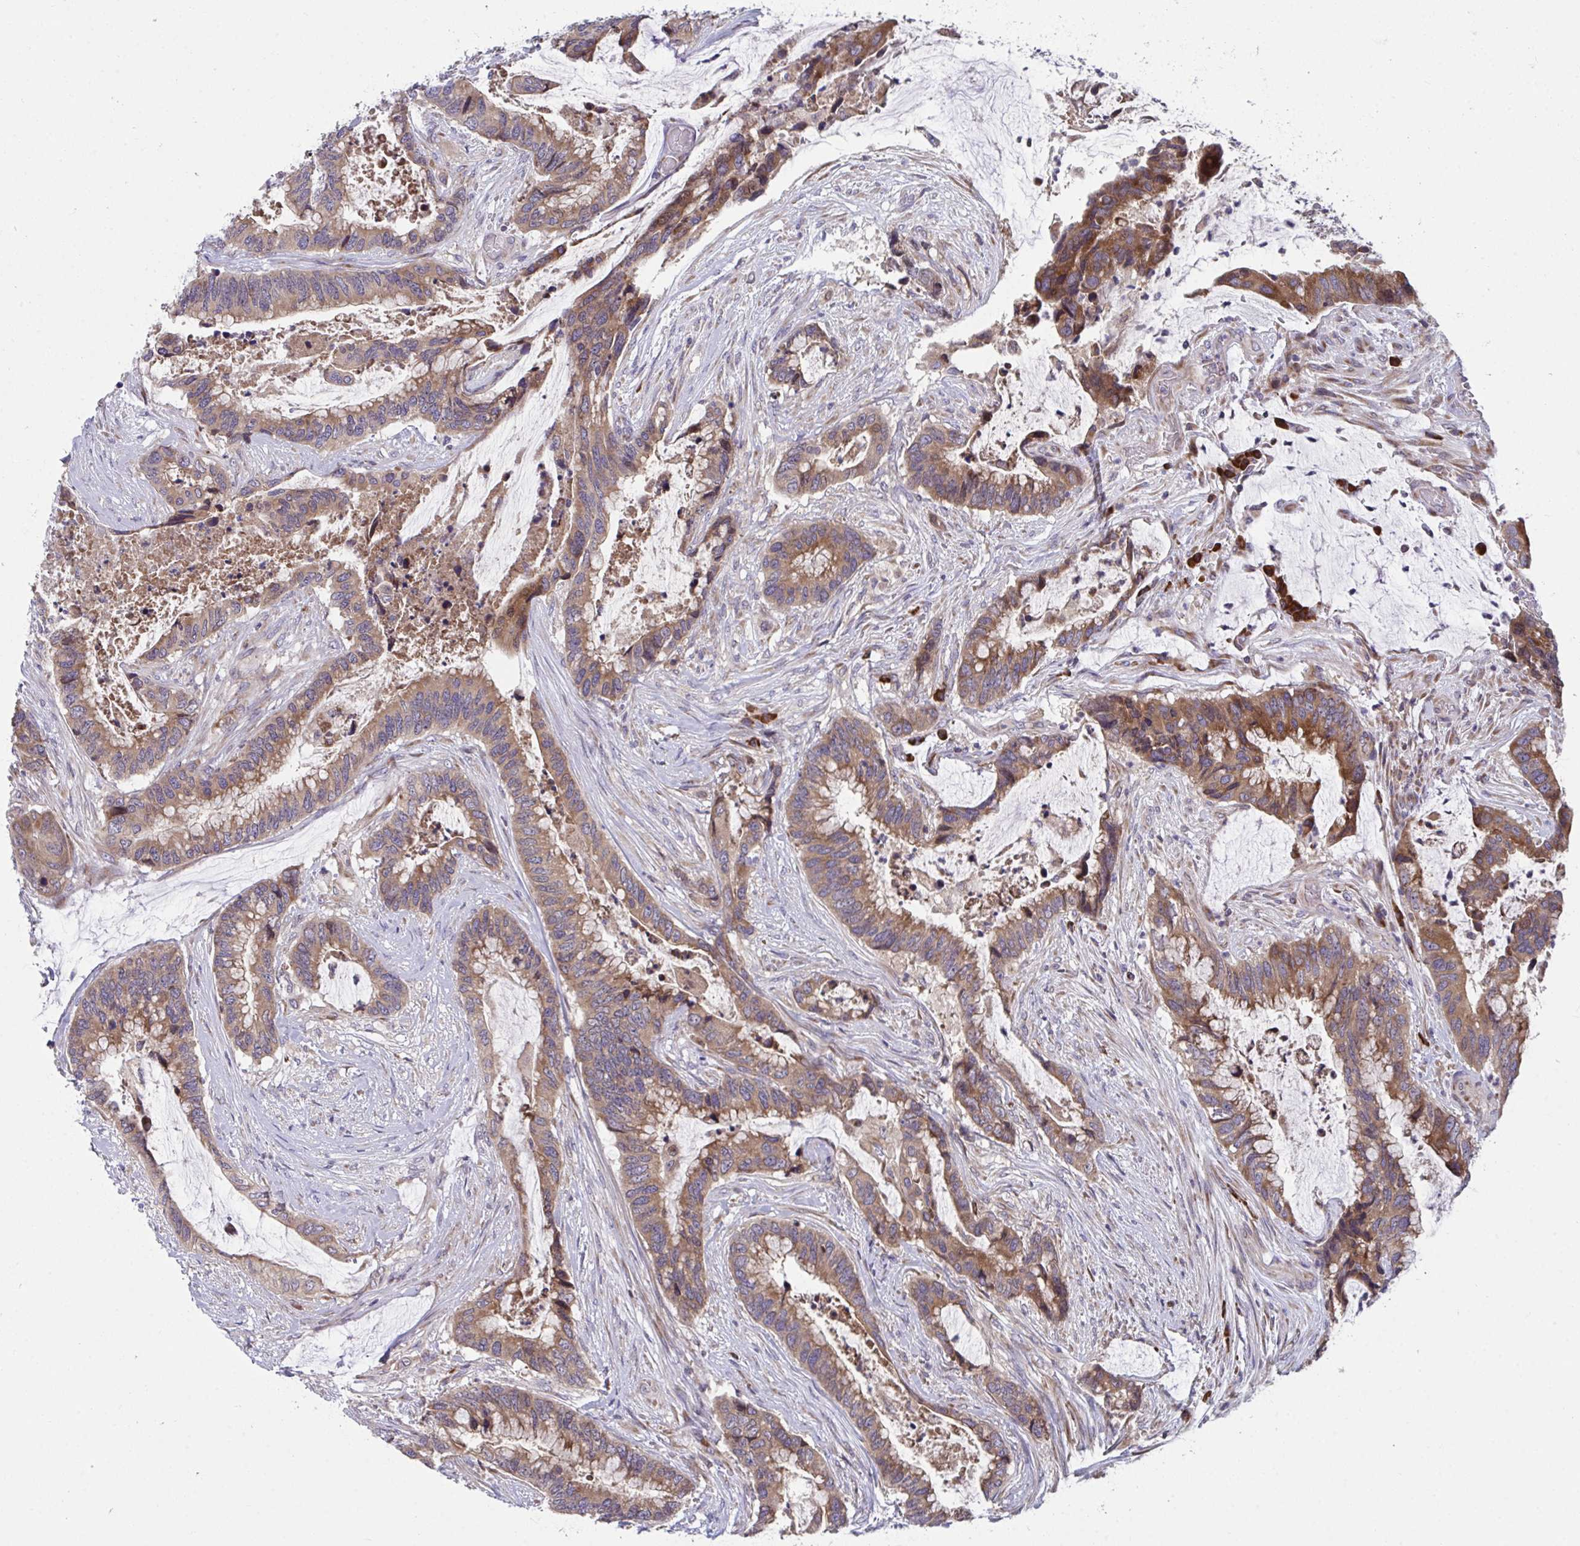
{"staining": {"intensity": "moderate", "quantity": ">75%", "location": "cytoplasmic/membranous"}, "tissue": "colorectal cancer", "cell_type": "Tumor cells", "image_type": "cancer", "snomed": [{"axis": "morphology", "description": "Adenocarcinoma, NOS"}, {"axis": "topography", "description": "Rectum"}], "caption": "The photomicrograph reveals staining of colorectal cancer (adenocarcinoma), revealing moderate cytoplasmic/membranous protein staining (brown color) within tumor cells.", "gene": "SUSD4", "patient": {"sex": "female", "age": 59}}